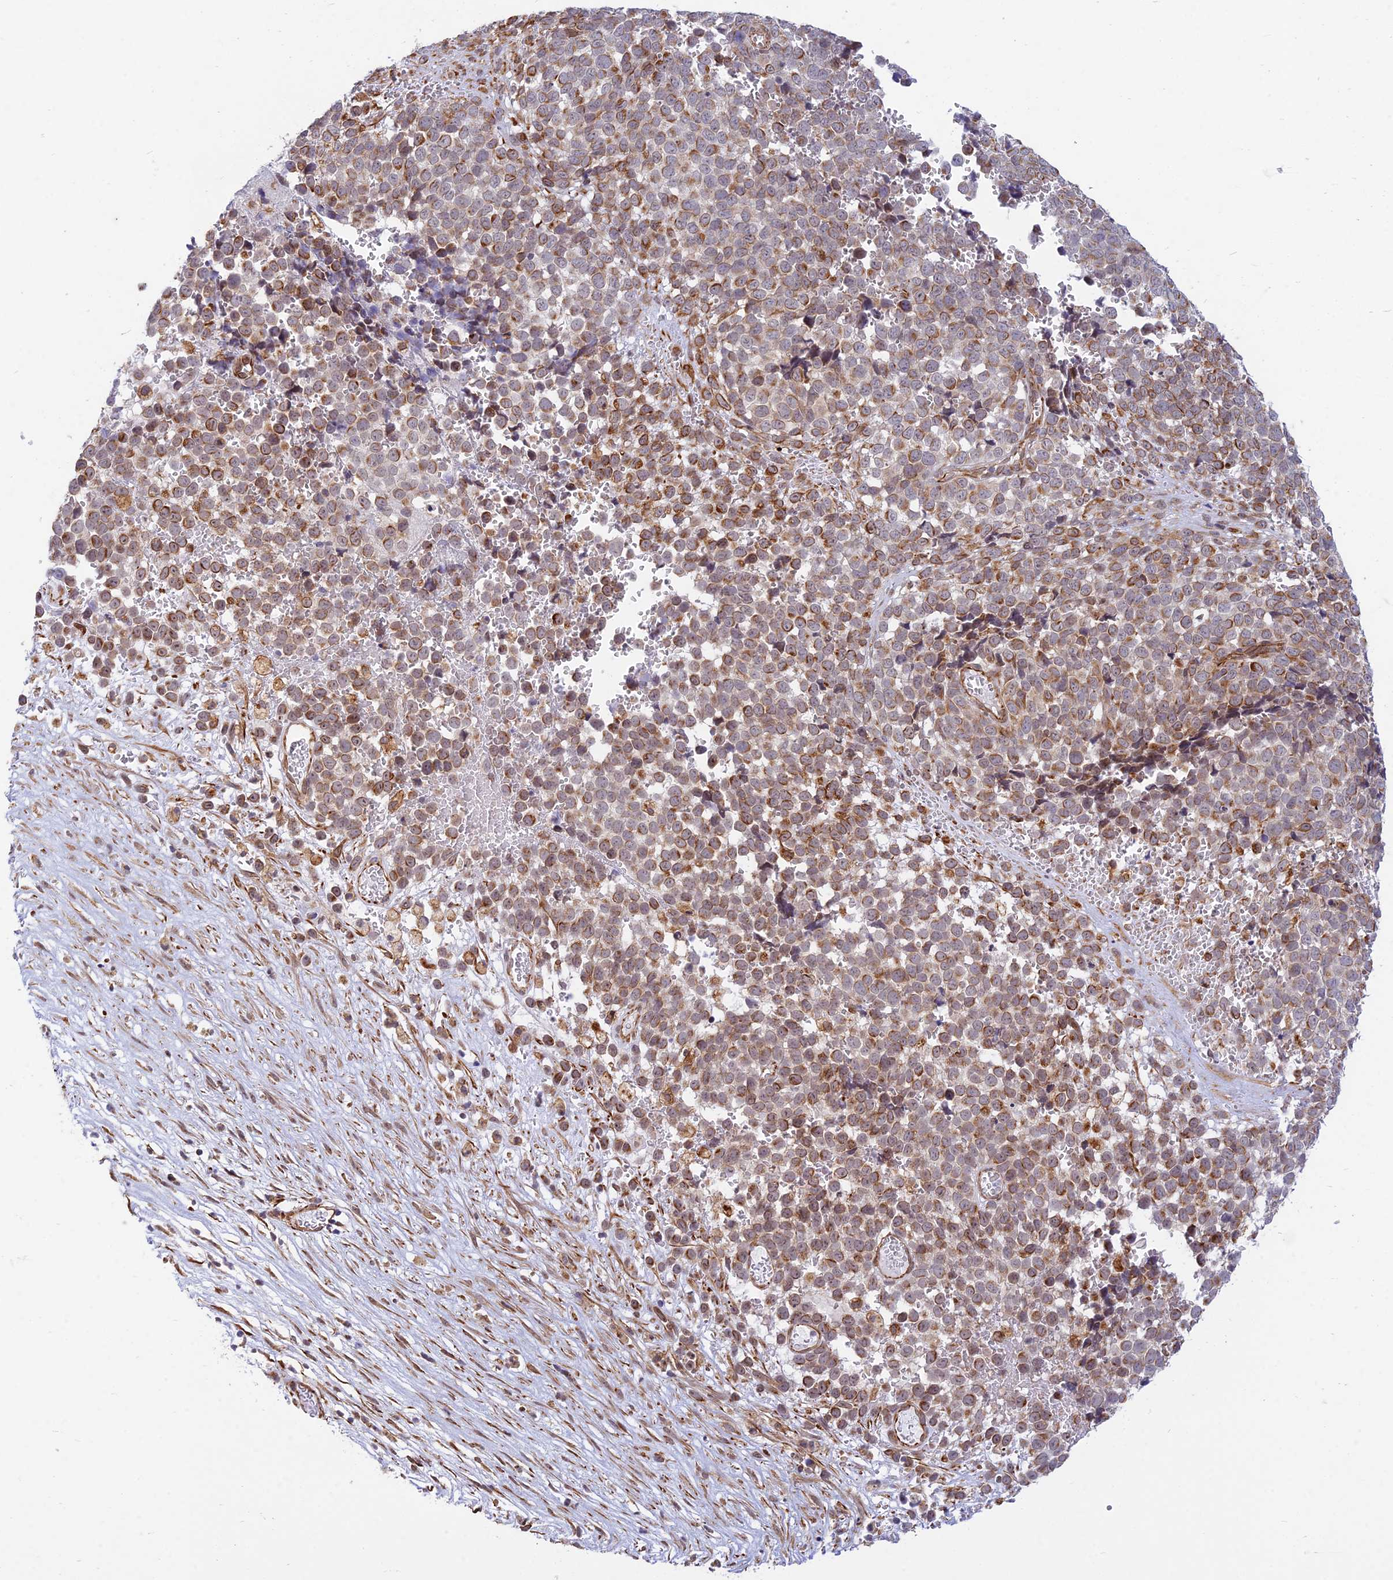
{"staining": {"intensity": "moderate", "quantity": ">75%", "location": "cytoplasmic/membranous"}, "tissue": "melanoma", "cell_type": "Tumor cells", "image_type": "cancer", "snomed": [{"axis": "morphology", "description": "Malignant melanoma, NOS"}, {"axis": "topography", "description": "Nose, NOS"}], "caption": "An immunohistochemistry (IHC) image of neoplastic tissue is shown. Protein staining in brown shows moderate cytoplasmic/membranous positivity in melanoma within tumor cells. Immunohistochemistry (ihc) stains the protein in brown and the nuclei are stained blue.", "gene": "SAPCD2", "patient": {"sex": "female", "age": 48}}